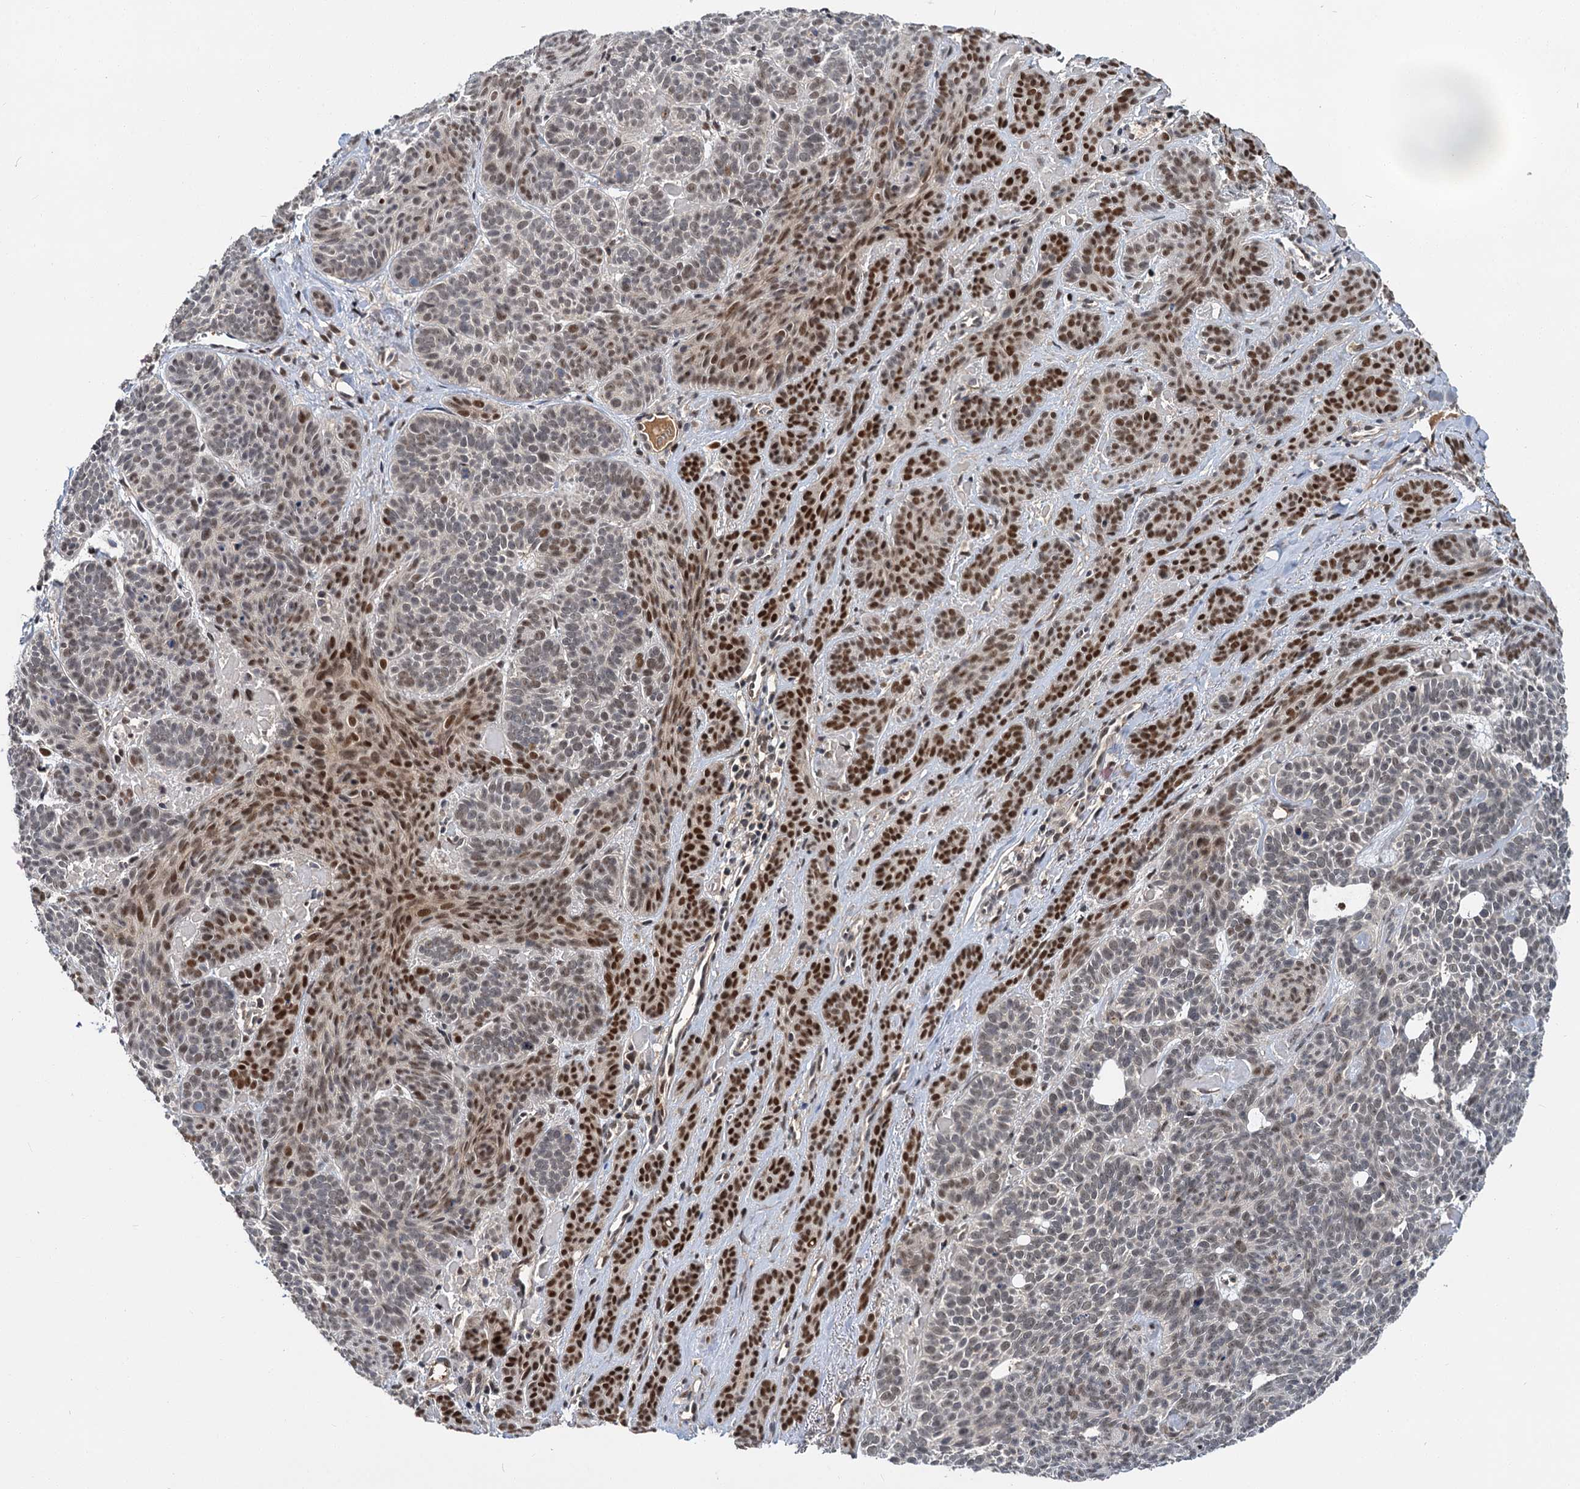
{"staining": {"intensity": "moderate", "quantity": "25%-75%", "location": "nuclear"}, "tissue": "skin cancer", "cell_type": "Tumor cells", "image_type": "cancer", "snomed": [{"axis": "morphology", "description": "Basal cell carcinoma"}, {"axis": "topography", "description": "Skin"}], "caption": "Moderate nuclear expression for a protein is present in about 25%-75% of tumor cells of basal cell carcinoma (skin) using immunohistochemistry (IHC).", "gene": "MBD6", "patient": {"sex": "male", "age": 85}}